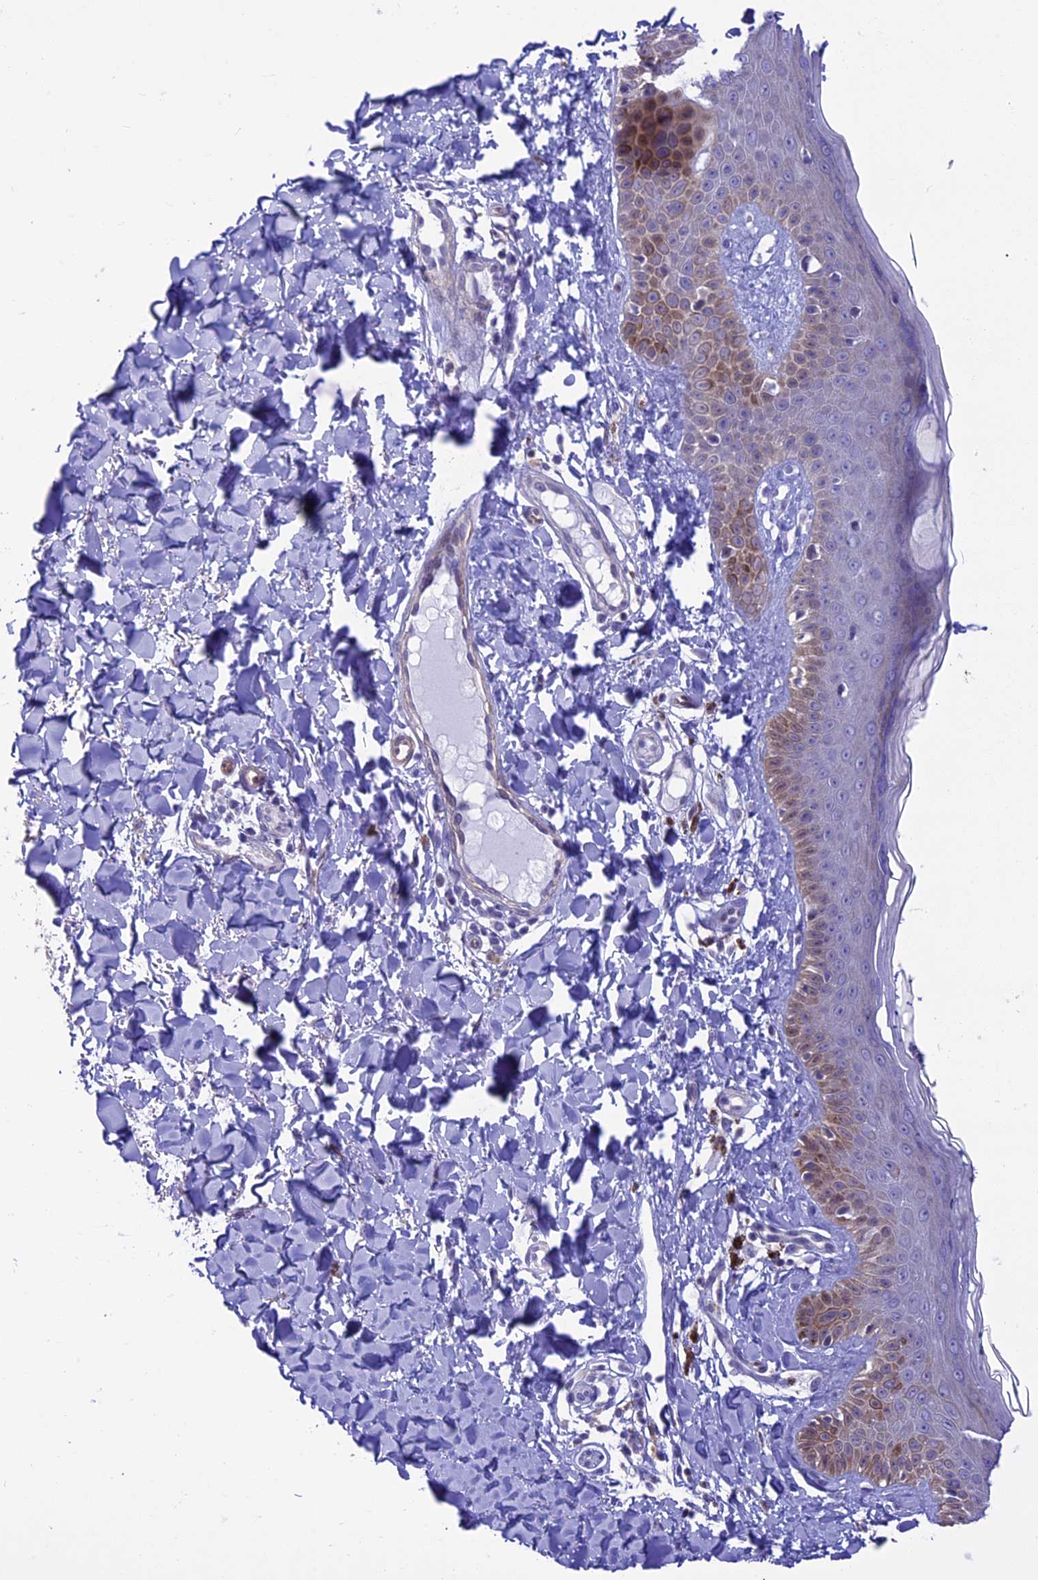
{"staining": {"intensity": "negative", "quantity": "none", "location": "none"}, "tissue": "skin", "cell_type": "Fibroblasts", "image_type": "normal", "snomed": [{"axis": "morphology", "description": "Normal tissue, NOS"}, {"axis": "topography", "description": "Skin"}], "caption": "Protein analysis of normal skin demonstrates no significant staining in fibroblasts. (Brightfield microscopy of DAB IHC at high magnification).", "gene": "IGSF6", "patient": {"sex": "male", "age": 52}}